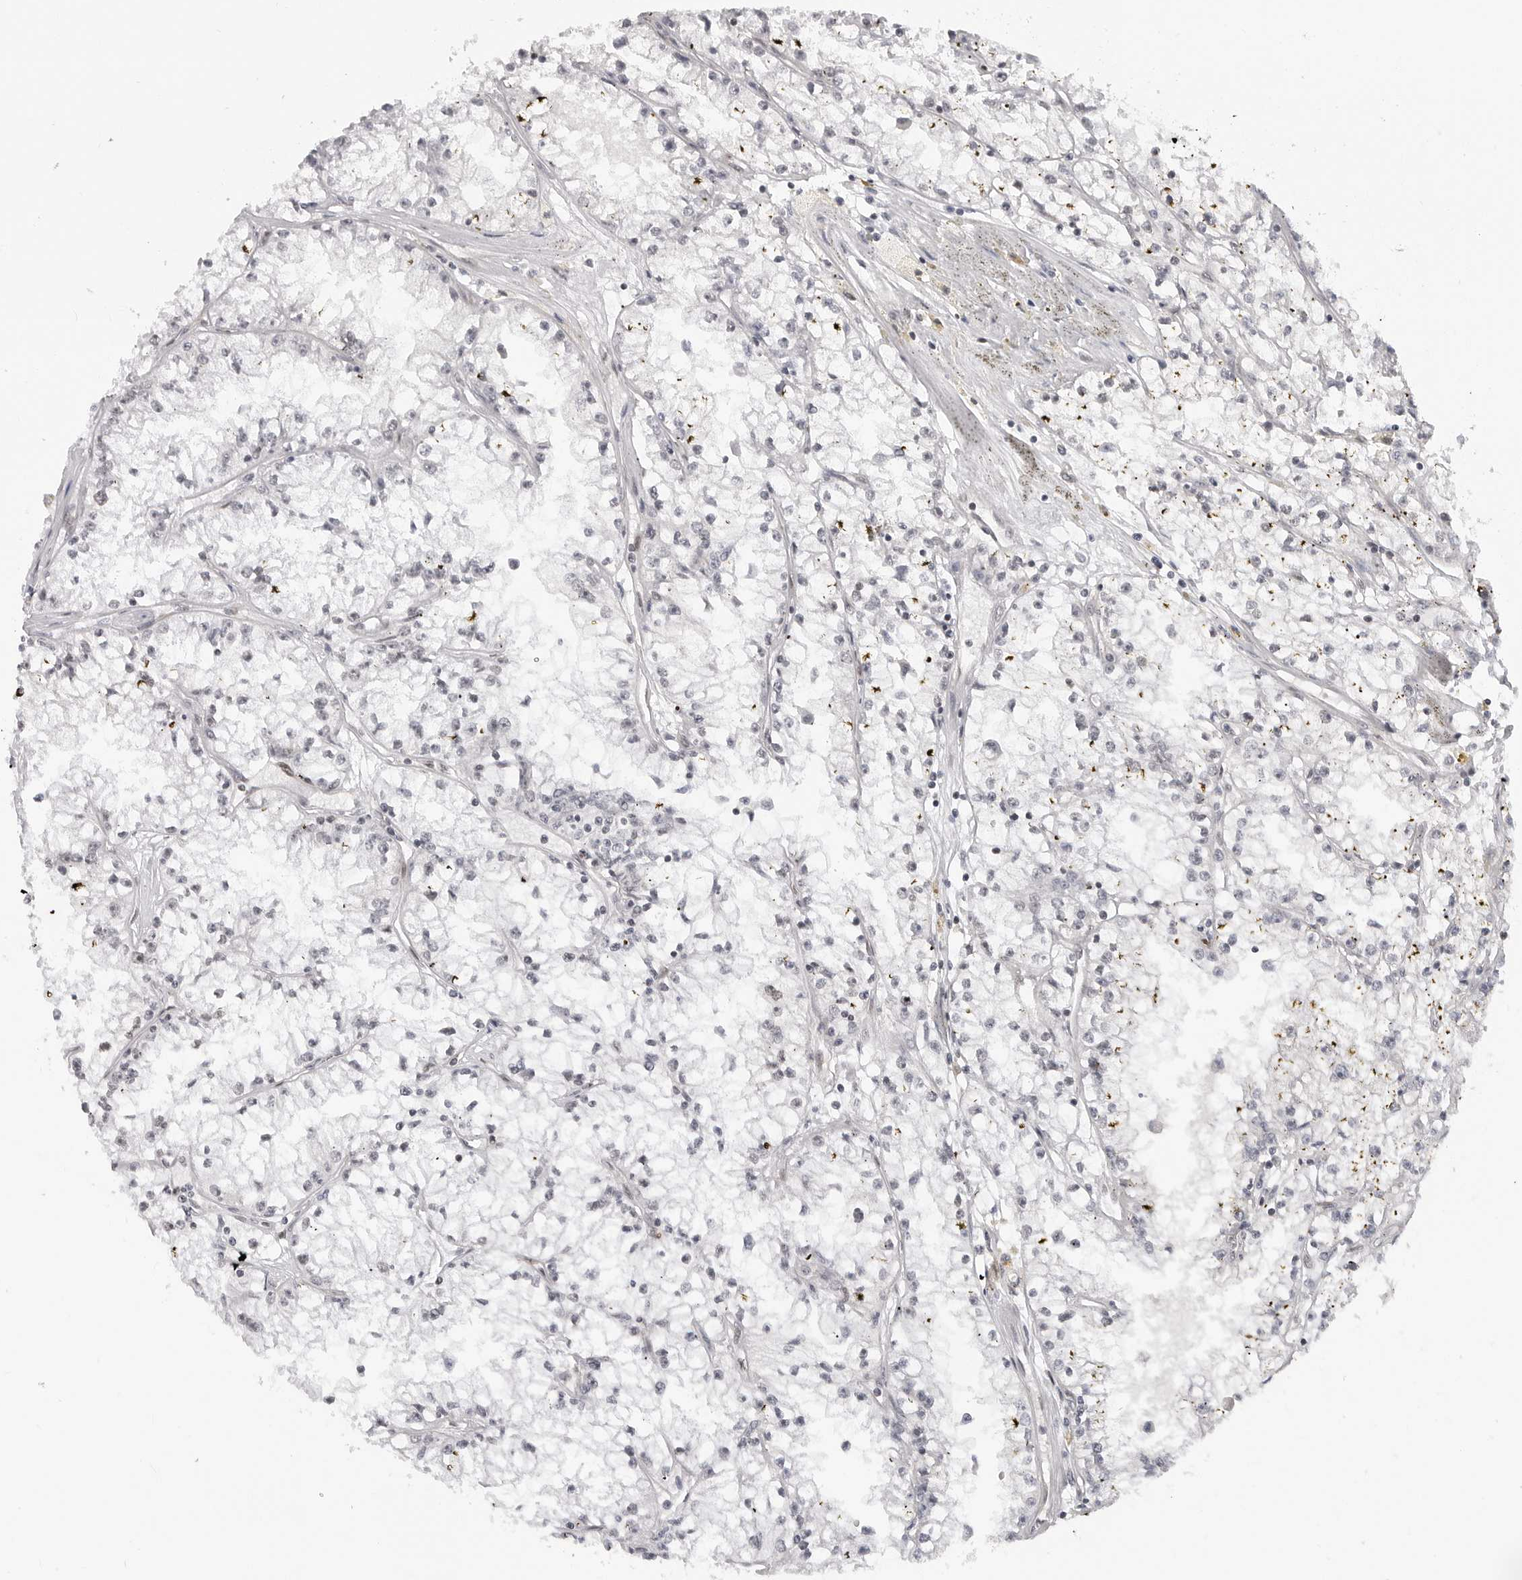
{"staining": {"intensity": "negative", "quantity": "none", "location": "none"}, "tissue": "renal cancer", "cell_type": "Tumor cells", "image_type": "cancer", "snomed": [{"axis": "morphology", "description": "Adenocarcinoma, NOS"}, {"axis": "topography", "description": "Kidney"}], "caption": "Human renal cancer (adenocarcinoma) stained for a protein using immunohistochemistry displays no expression in tumor cells.", "gene": "C8orf33", "patient": {"sex": "male", "age": 56}}